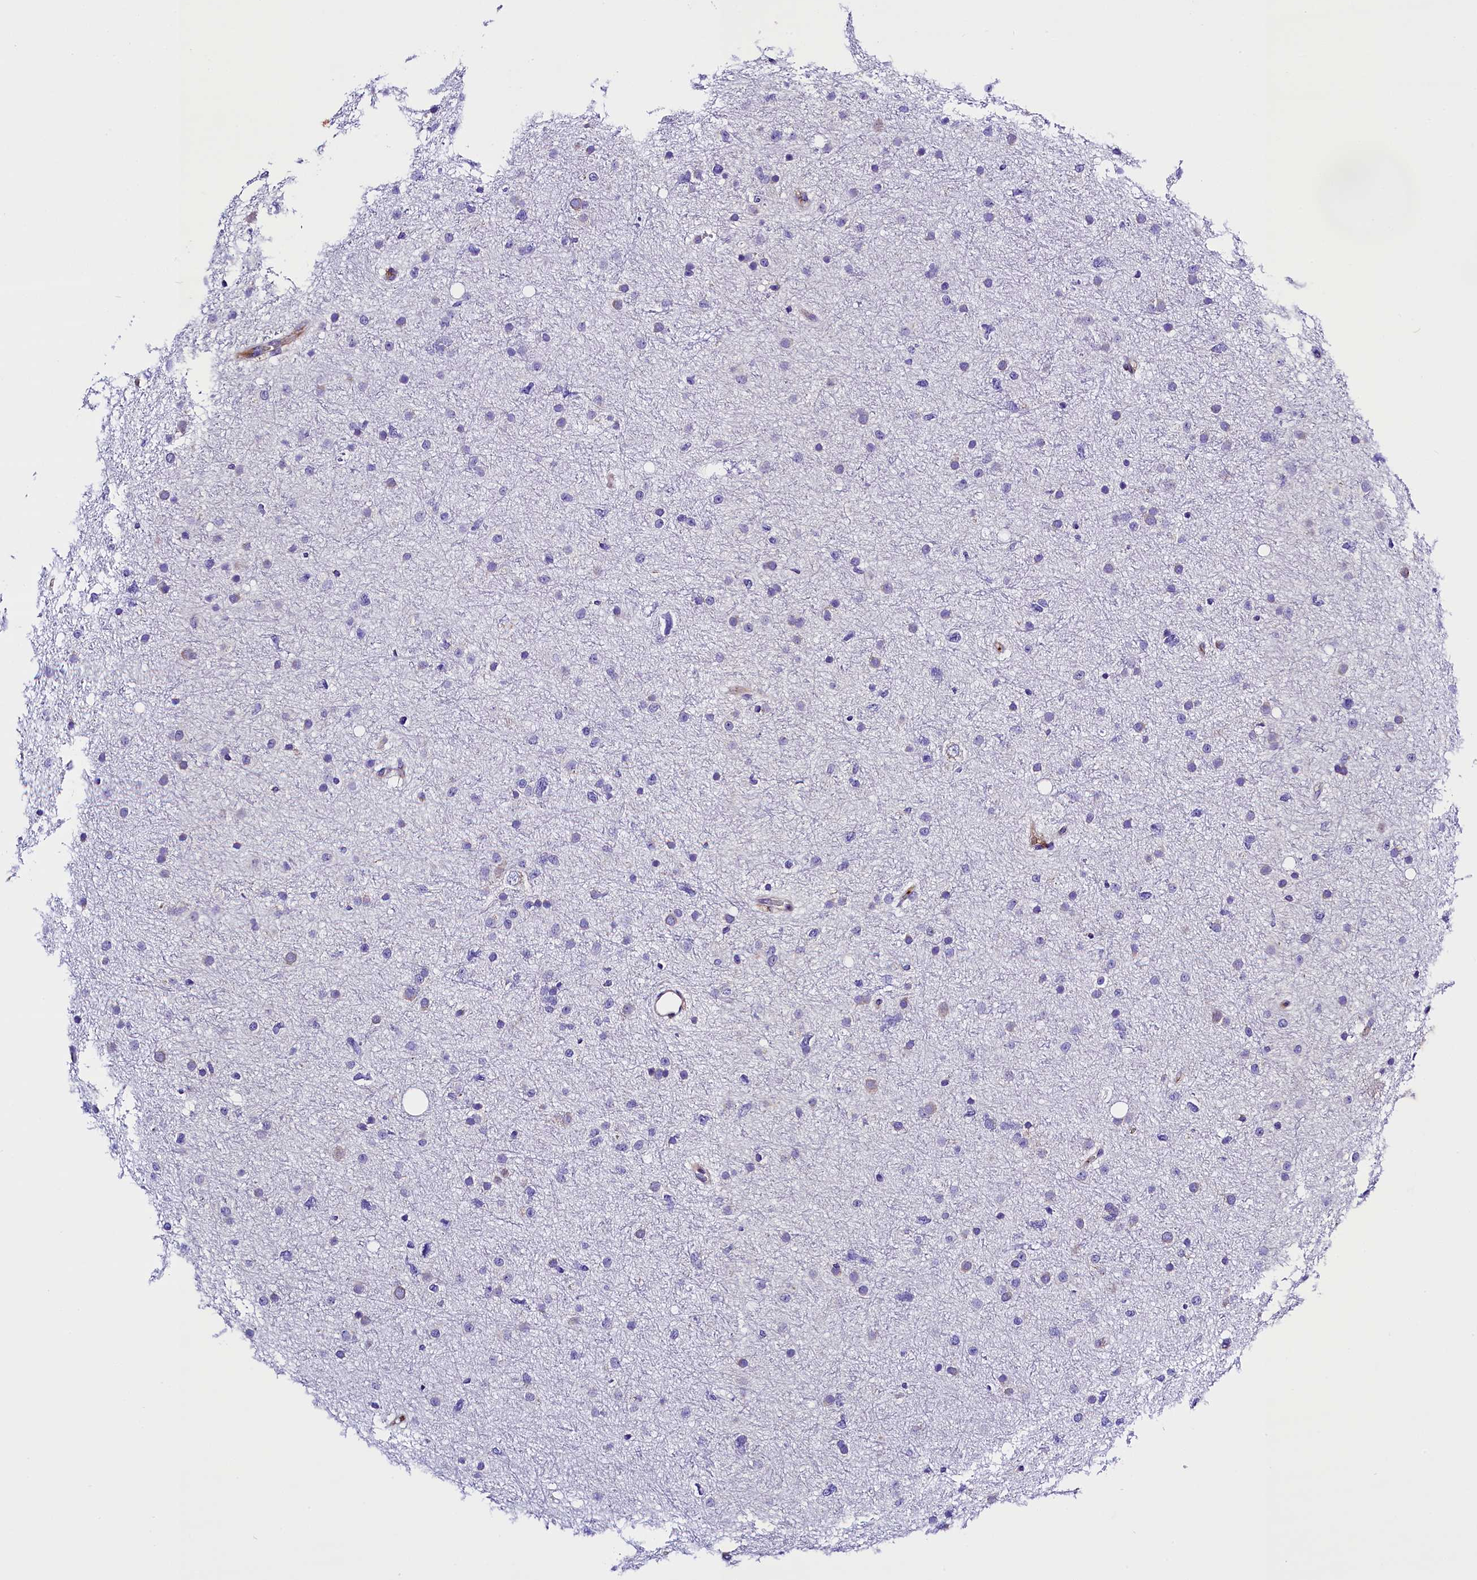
{"staining": {"intensity": "negative", "quantity": "none", "location": "none"}, "tissue": "glioma", "cell_type": "Tumor cells", "image_type": "cancer", "snomed": [{"axis": "morphology", "description": "Glioma, malignant, Low grade"}, {"axis": "topography", "description": "Cerebral cortex"}], "caption": "Immunohistochemistry image of human glioma stained for a protein (brown), which shows no staining in tumor cells. (DAB (3,3'-diaminobenzidine) immunohistochemistry (IHC) visualized using brightfield microscopy, high magnification).", "gene": "CMTR2", "patient": {"sex": "female", "age": 39}}